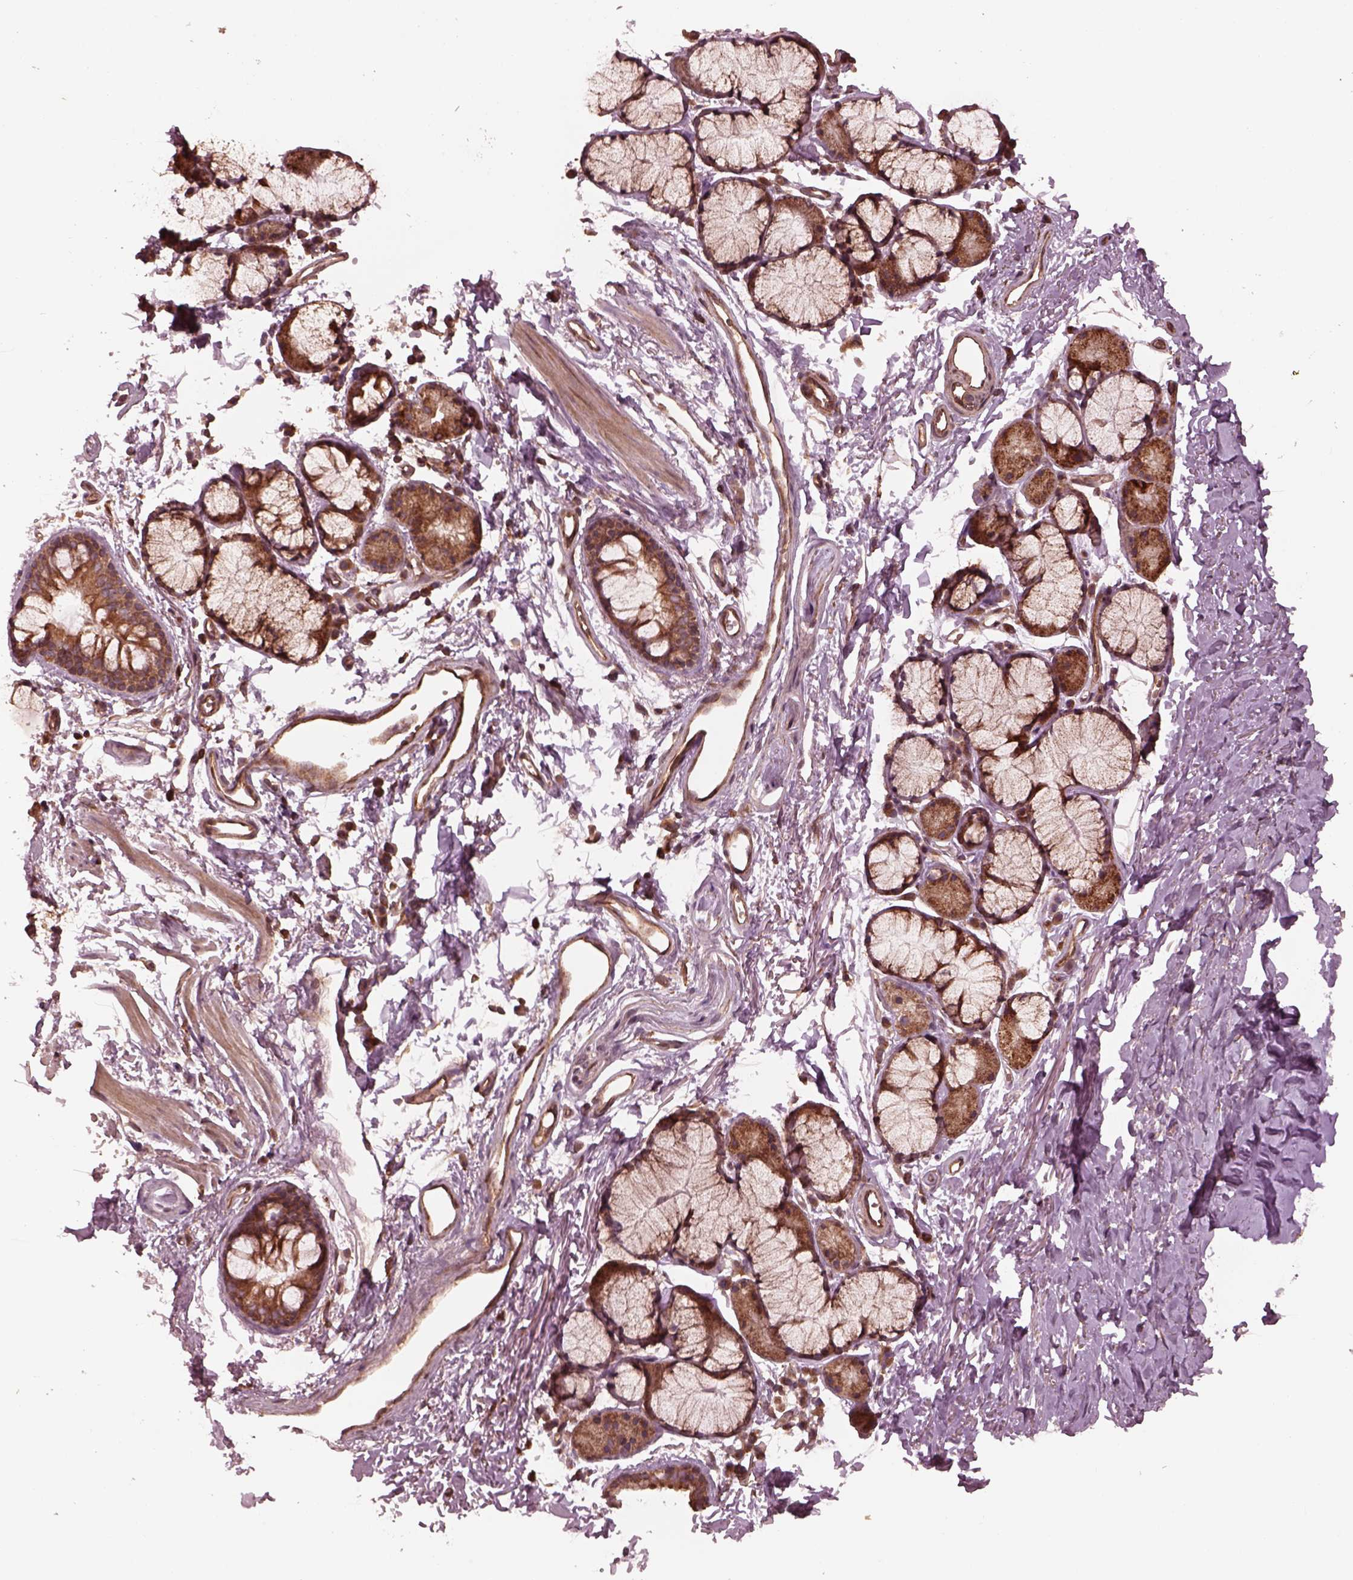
{"staining": {"intensity": "moderate", "quantity": "25%-75%", "location": "cytoplasmic/membranous"}, "tissue": "soft tissue", "cell_type": "Chondrocytes", "image_type": "normal", "snomed": [{"axis": "morphology", "description": "Normal tissue, NOS"}, {"axis": "topography", "description": "Cartilage tissue"}, {"axis": "topography", "description": "Bronchus"}], "caption": "Protein analysis of unremarkable soft tissue reveals moderate cytoplasmic/membranous expression in approximately 25%-75% of chondrocytes.", "gene": "PIK3R2", "patient": {"sex": "female", "age": 79}}